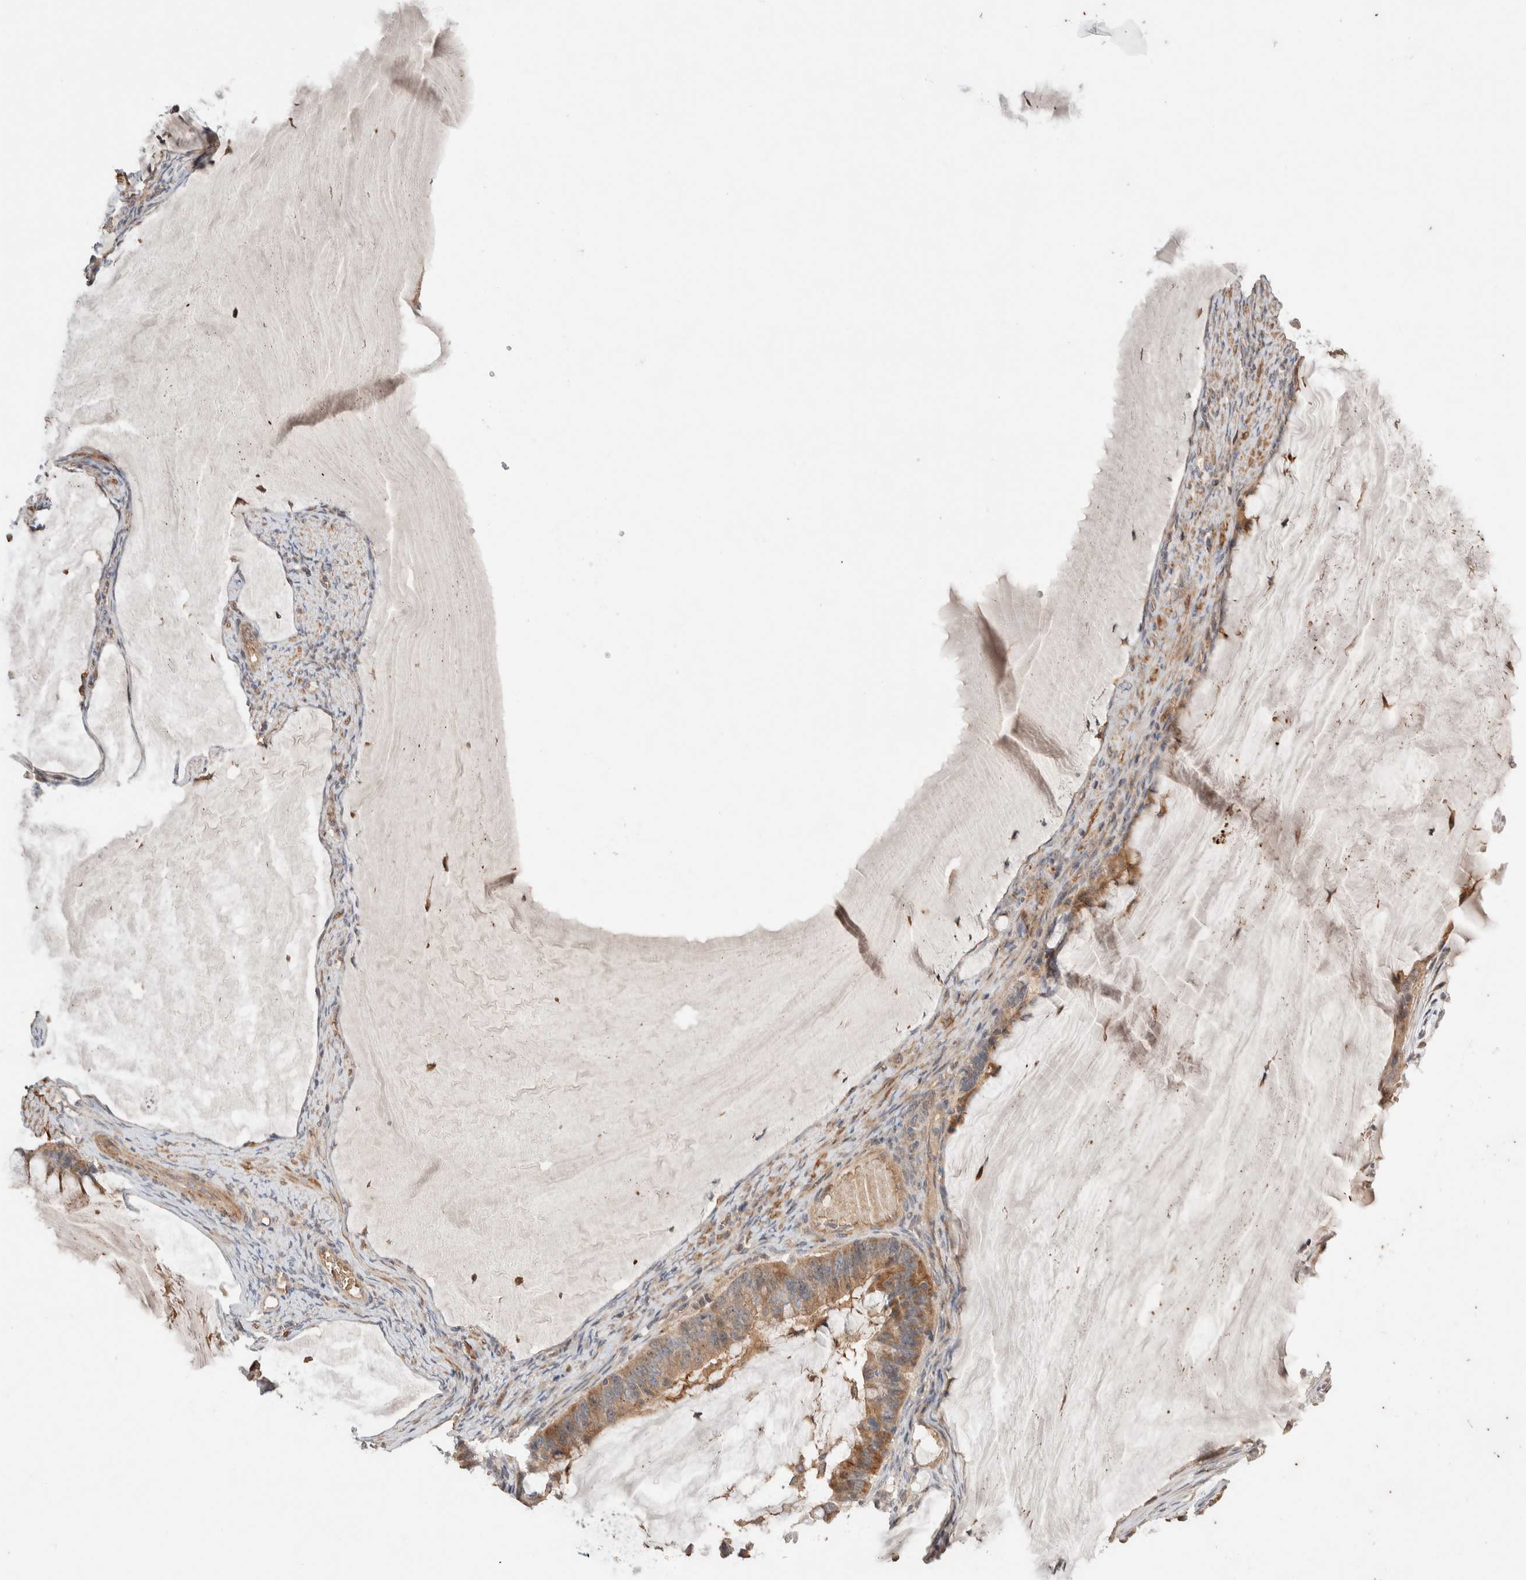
{"staining": {"intensity": "moderate", "quantity": ">75%", "location": "cytoplasmic/membranous"}, "tissue": "ovarian cancer", "cell_type": "Tumor cells", "image_type": "cancer", "snomed": [{"axis": "morphology", "description": "Cystadenocarcinoma, mucinous, NOS"}, {"axis": "topography", "description": "Ovary"}], "caption": "An immunohistochemistry (IHC) micrograph of neoplastic tissue is shown. Protein staining in brown shows moderate cytoplasmic/membranous positivity in ovarian cancer (mucinous cystadenocarcinoma) within tumor cells.", "gene": "WDR91", "patient": {"sex": "female", "age": 61}}